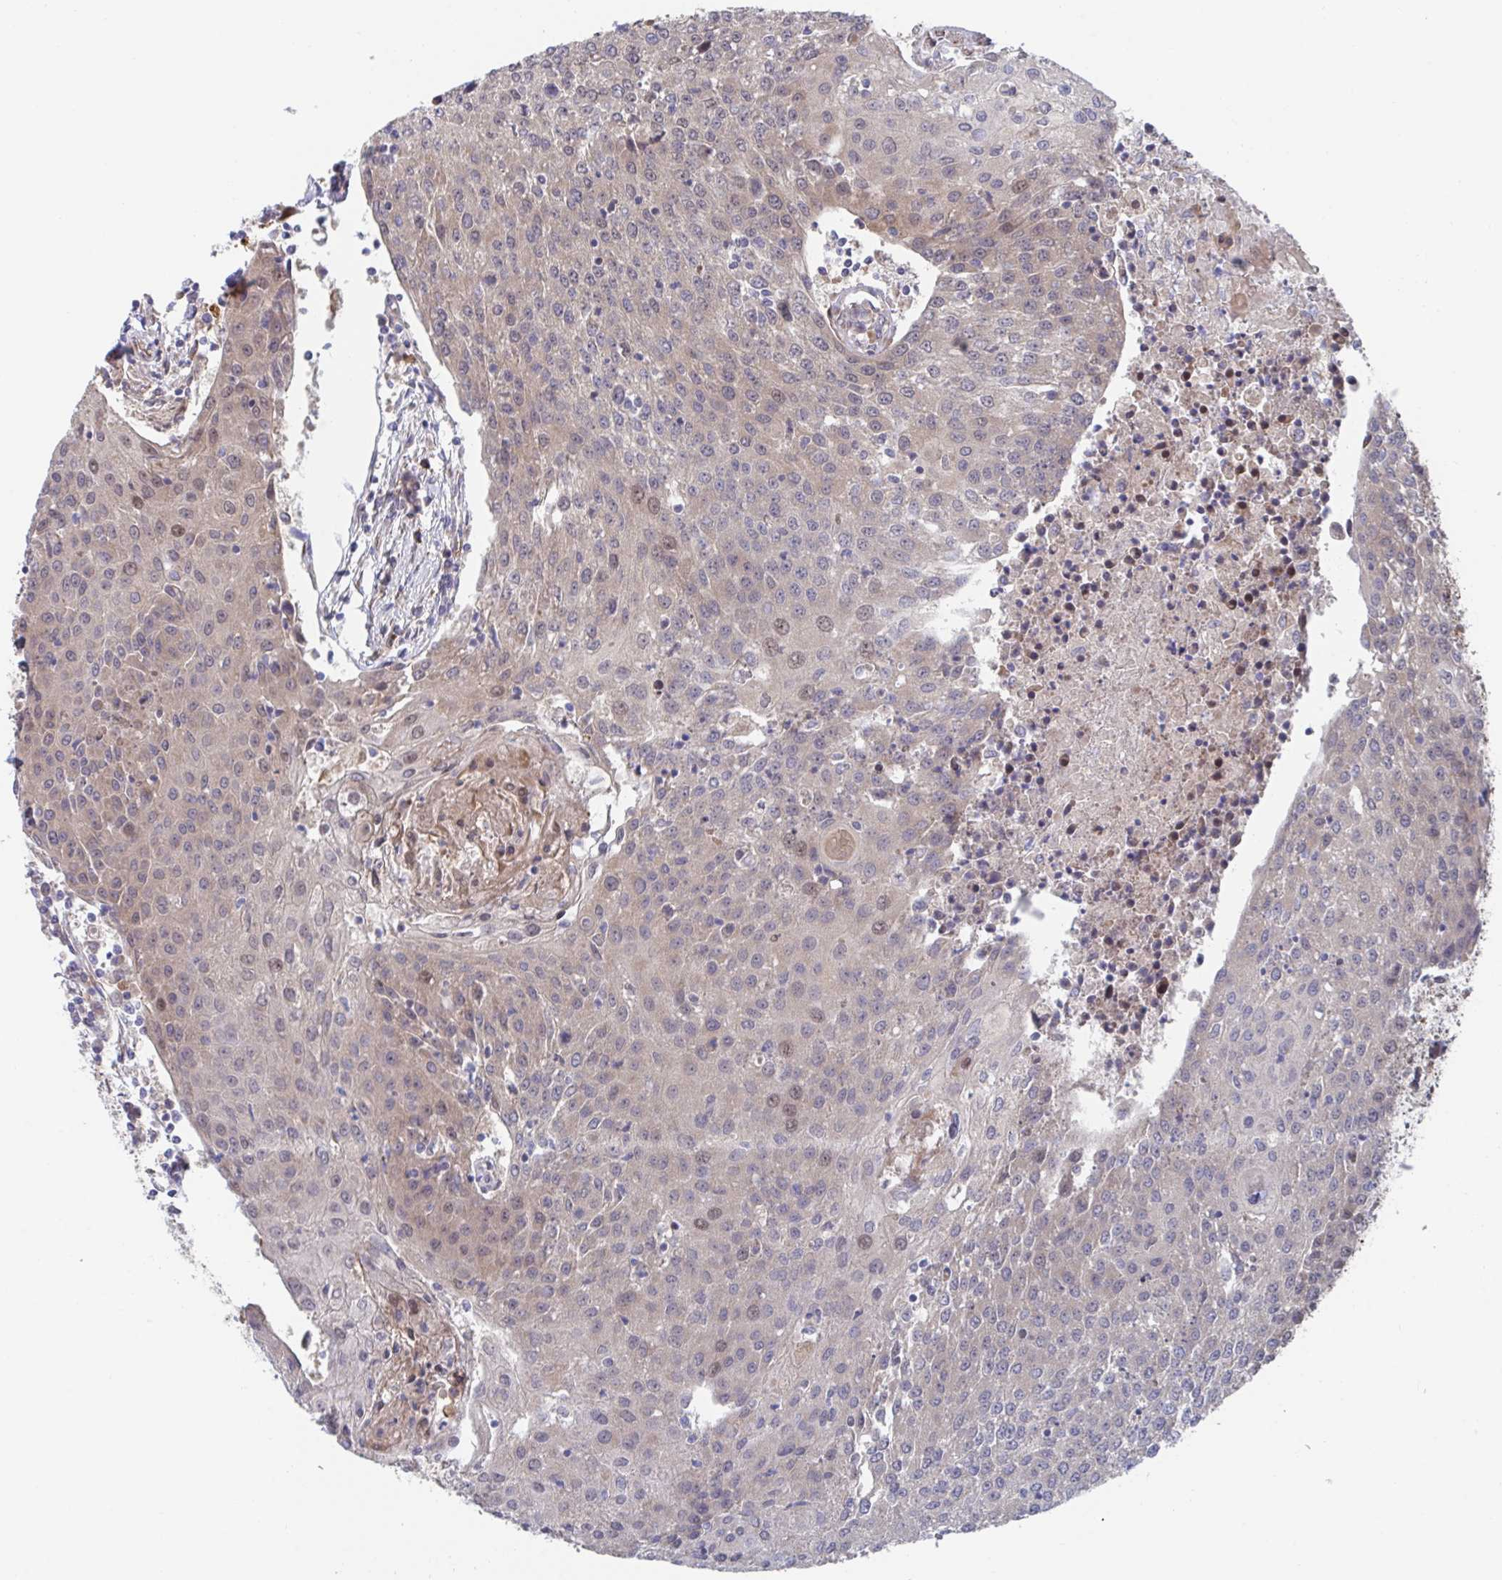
{"staining": {"intensity": "weak", "quantity": "<25%", "location": "cytoplasmic/membranous,nuclear"}, "tissue": "urothelial cancer", "cell_type": "Tumor cells", "image_type": "cancer", "snomed": [{"axis": "morphology", "description": "Urothelial carcinoma, High grade"}, {"axis": "topography", "description": "Urinary bladder"}], "caption": "Immunohistochemical staining of human high-grade urothelial carcinoma demonstrates no significant staining in tumor cells.", "gene": "FJX1", "patient": {"sex": "female", "age": 85}}